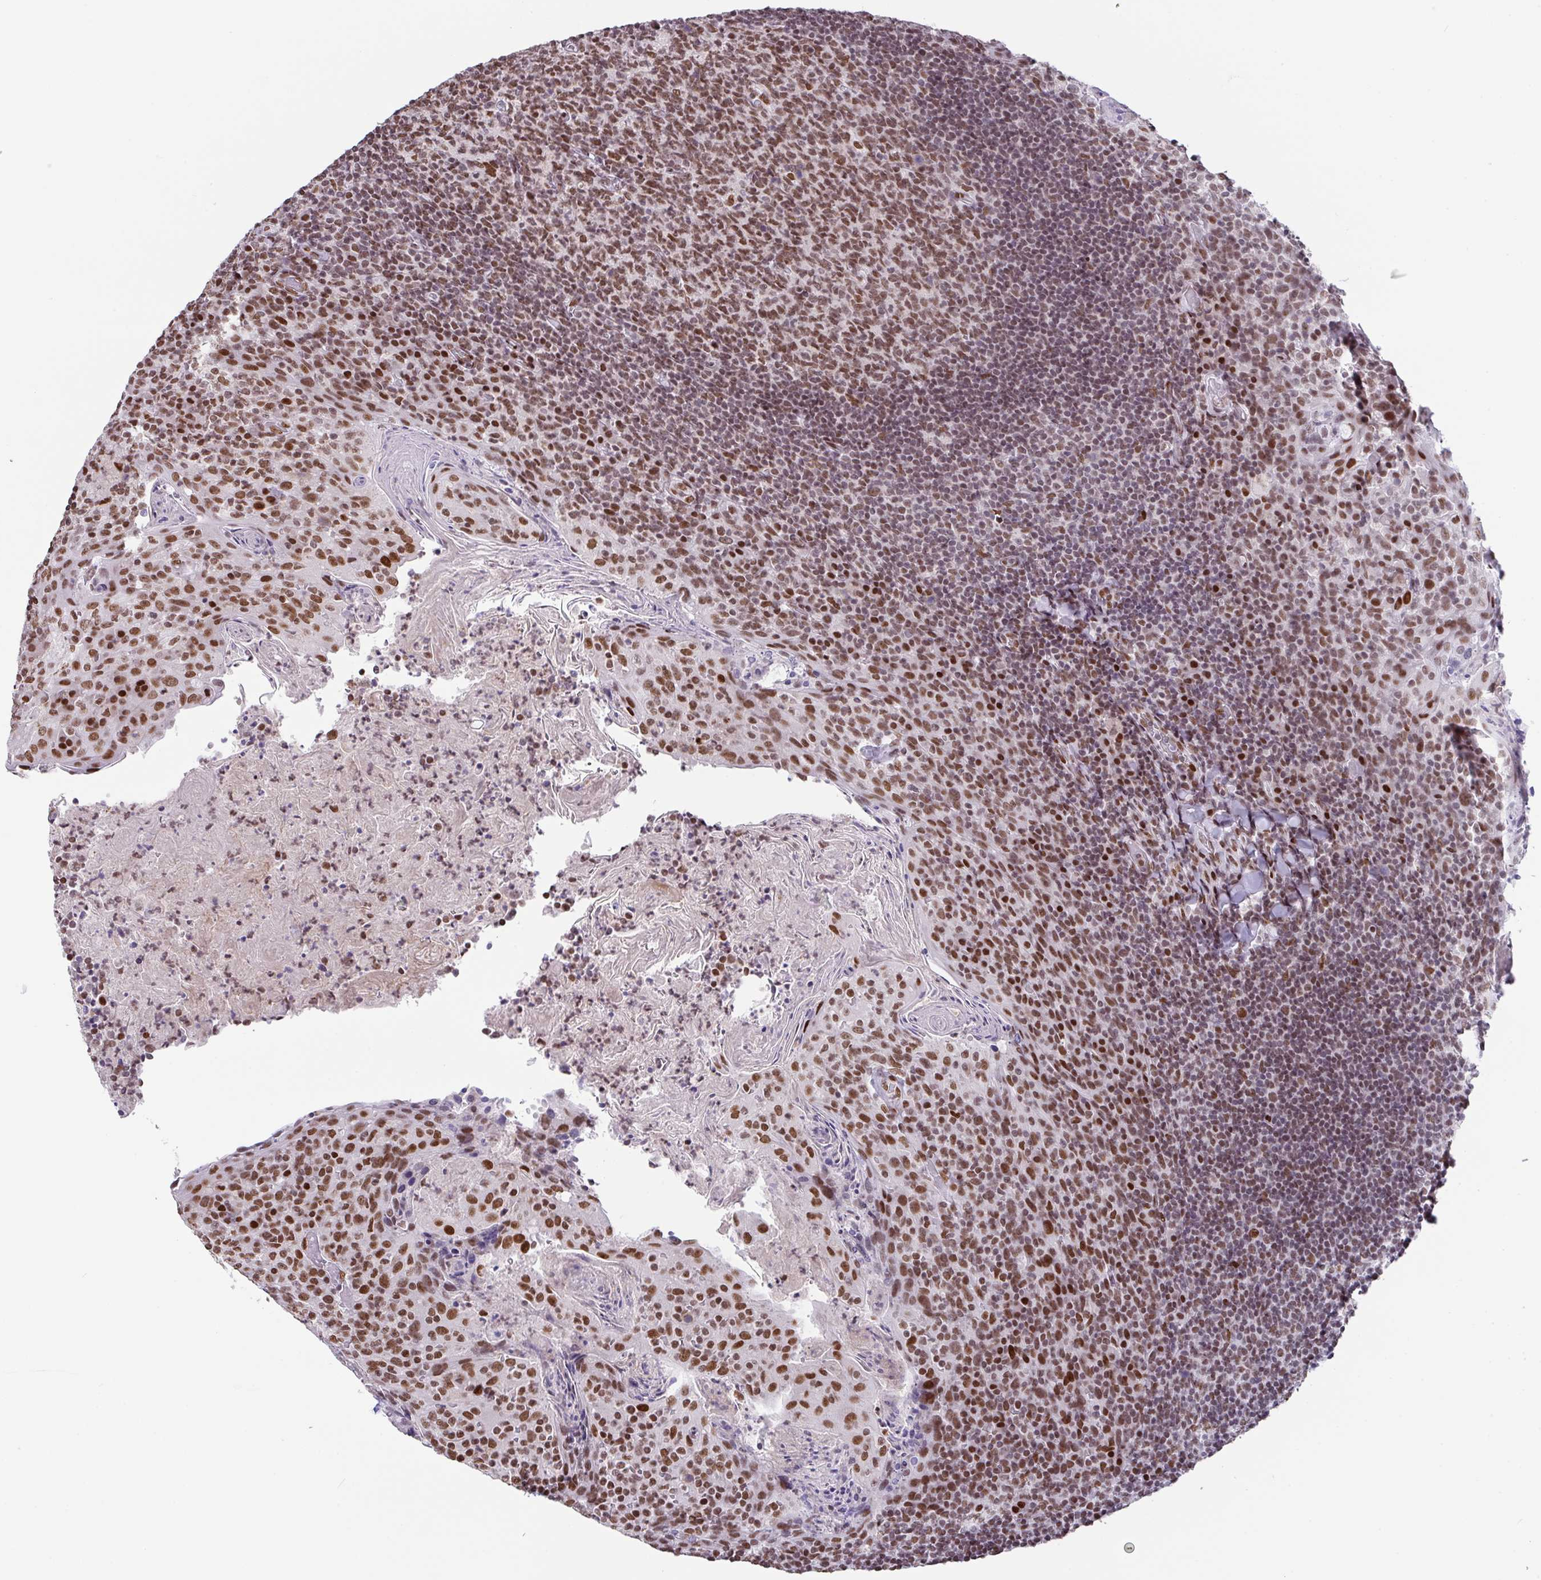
{"staining": {"intensity": "moderate", "quantity": ">75%", "location": "nuclear"}, "tissue": "tonsil", "cell_type": "Germinal center cells", "image_type": "normal", "snomed": [{"axis": "morphology", "description": "Normal tissue, NOS"}, {"axis": "topography", "description": "Tonsil"}], "caption": "An immunohistochemistry (IHC) photomicrograph of unremarkable tissue is shown. Protein staining in brown shows moderate nuclear positivity in tonsil within germinal center cells. Using DAB (3,3'-diaminobenzidine) (brown) and hematoxylin (blue) stains, captured at high magnification using brightfield microscopy.", "gene": "CLP1", "patient": {"sex": "female", "age": 10}}